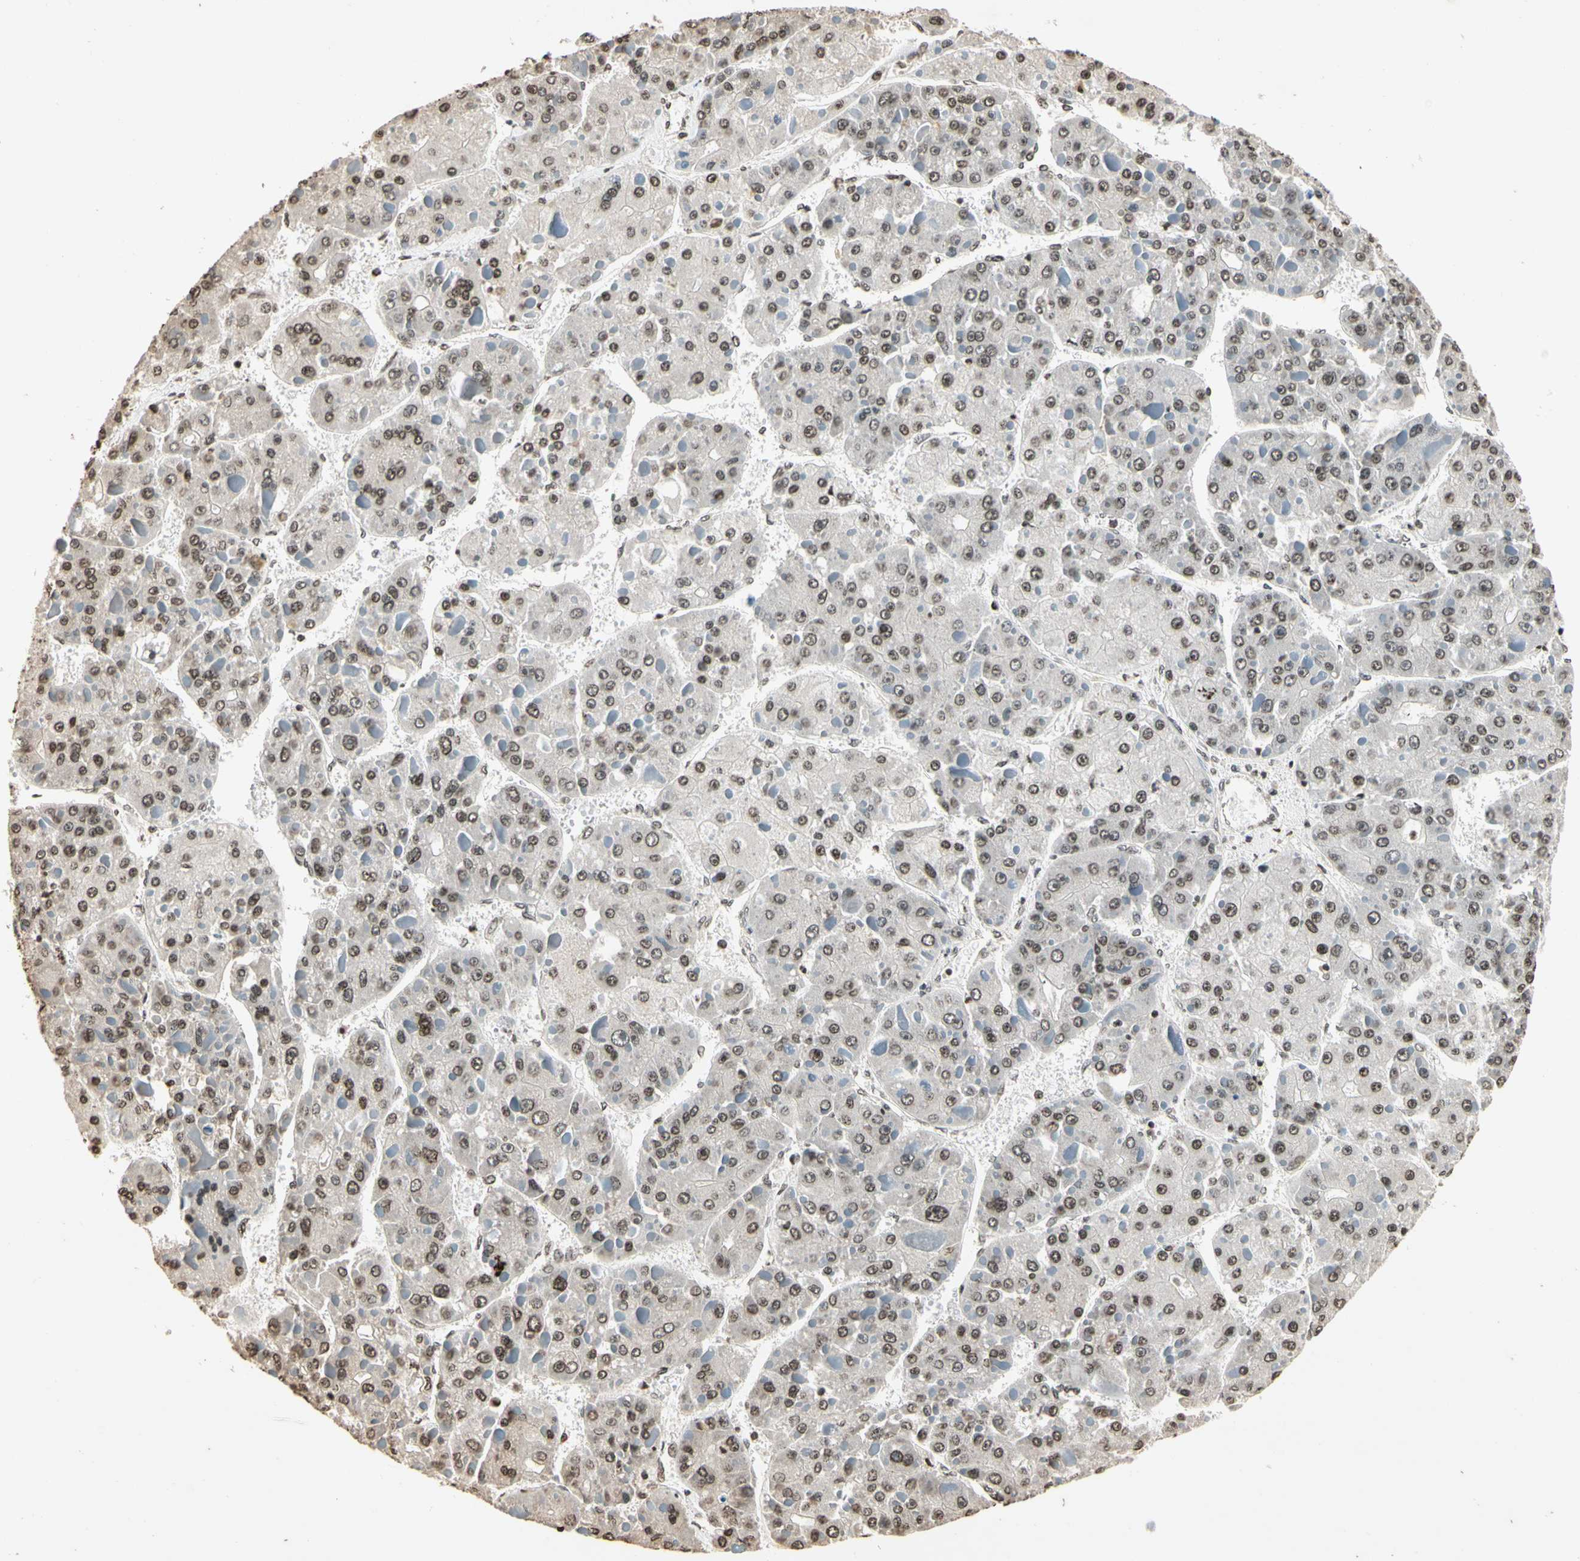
{"staining": {"intensity": "weak", "quantity": "25%-75%", "location": "nuclear"}, "tissue": "liver cancer", "cell_type": "Tumor cells", "image_type": "cancer", "snomed": [{"axis": "morphology", "description": "Carcinoma, Hepatocellular, NOS"}, {"axis": "topography", "description": "Liver"}], "caption": "Weak nuclear positivity is identified in about 25%-75% of tumor cells in liver cancer (hepatocellular carcinoma).", "gene": "TOP1", "patient": {"sex": "female", "age": 73}}